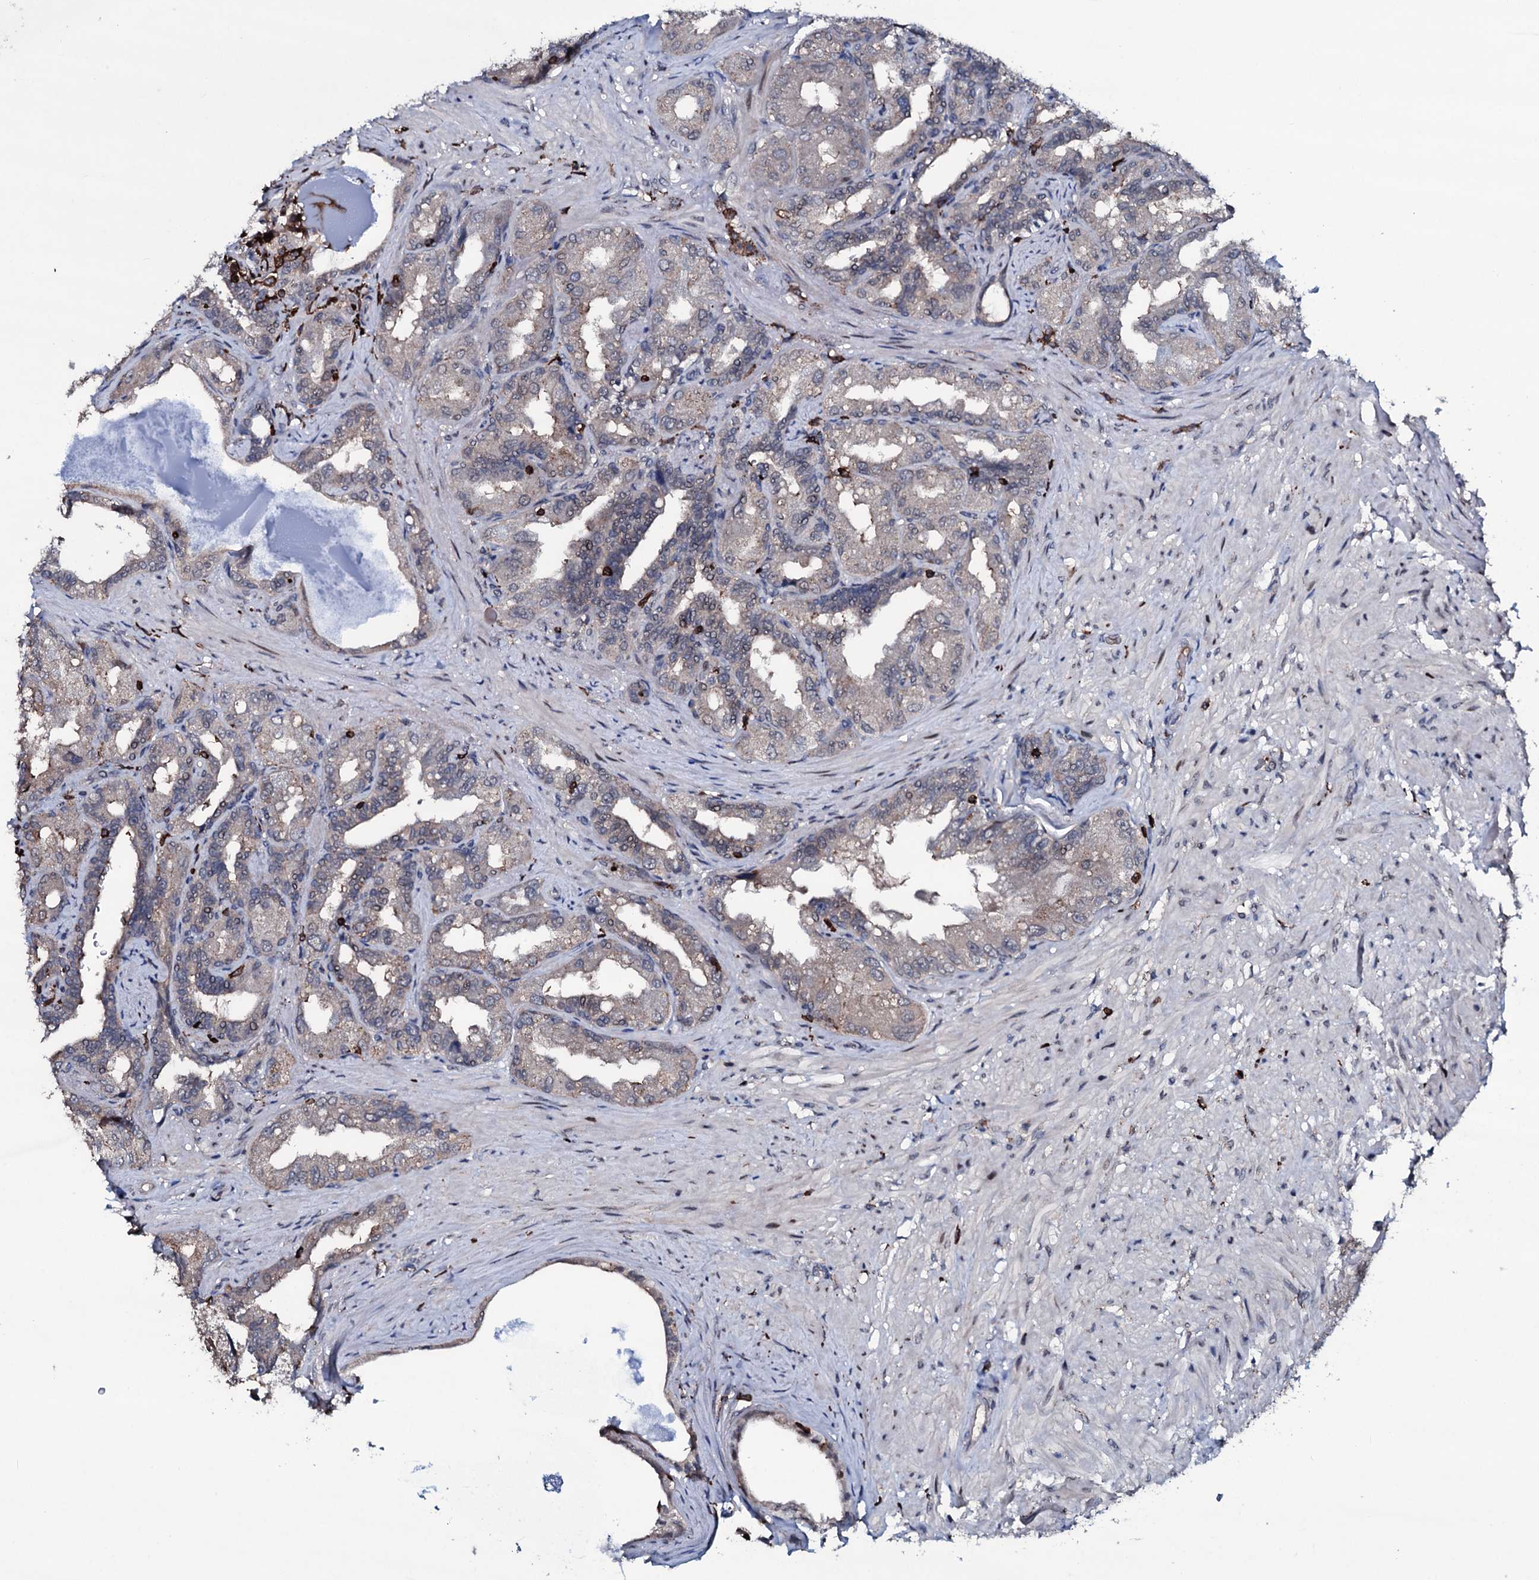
{"staining": {"intensity": "negative", "quantity": "none", "location": "none"}, "tissue": "seminal vesicle", "cell_type": "Glandular cells", "image_type": "normal", "snomed": [{"axis": "morphology", "description": "Normal tissue, NOS"}, {"axis": "topography", "description": "Seminal veicle"}, {"axis": "topography", "description": "Peripheral nerve tissue"}], "caption": "The micrograph displays no significant expression in glandular cells of seminal vesicle.", "gene": "OGFOD2", "patient": {"sex": "male", "age": 63}}